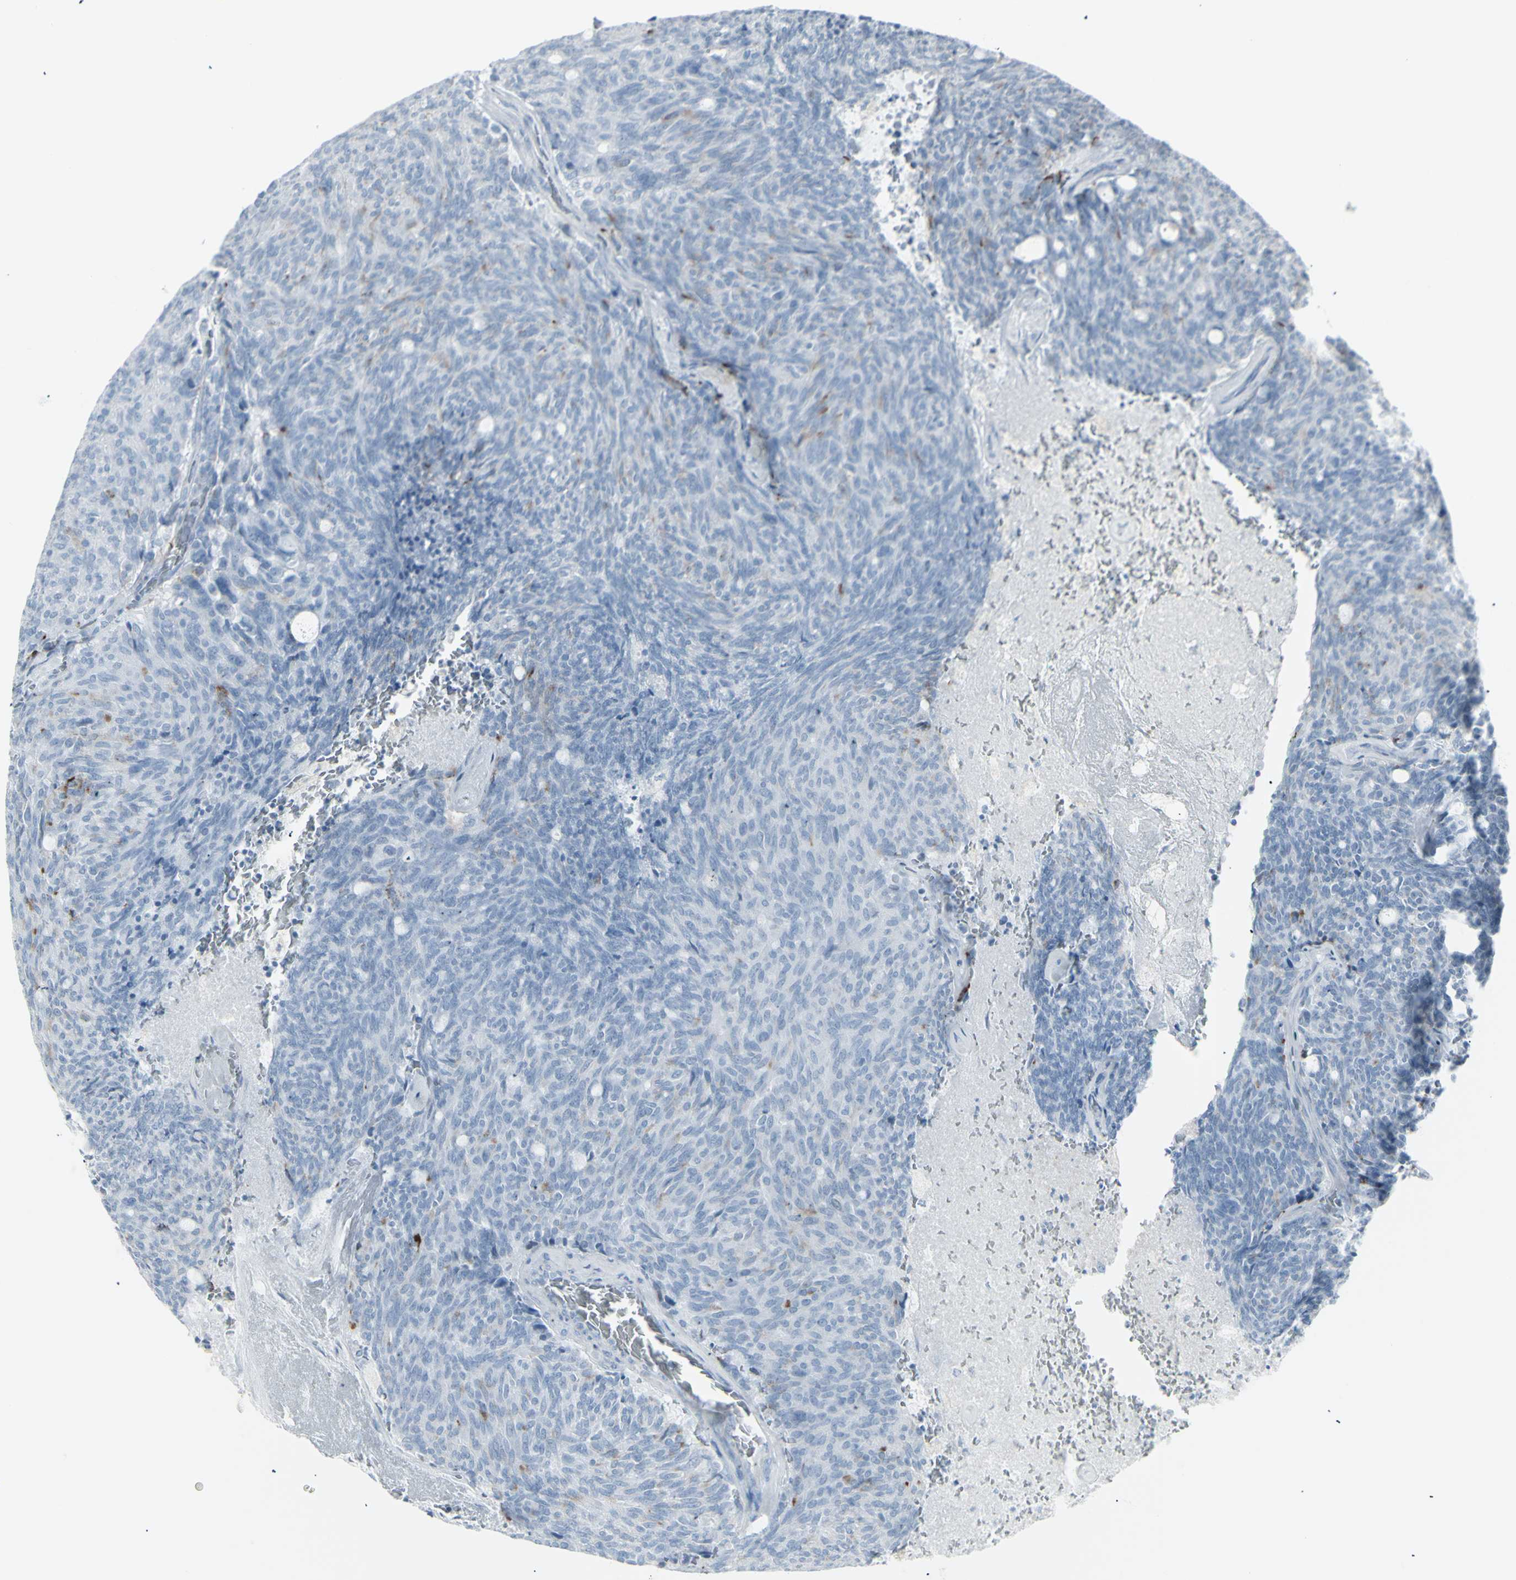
{"staining": {"intensity": "negative", "quantity": "none", "location": "none"}, "tissue": "carcinoid", "cell_type": "Tumor cells", "image_type": "cancer", "snomed": [{"axis": "morphology", "description": "Carcinoid, malignant, NOS"}, {"axis": "topography", "description": "Pancreas"}], "caption": "Micrograph shows no significant protein positivity in tumor cells of carcinoid.", "gene": "YBX2", "patient": {"sex": "female", "age": 54}}